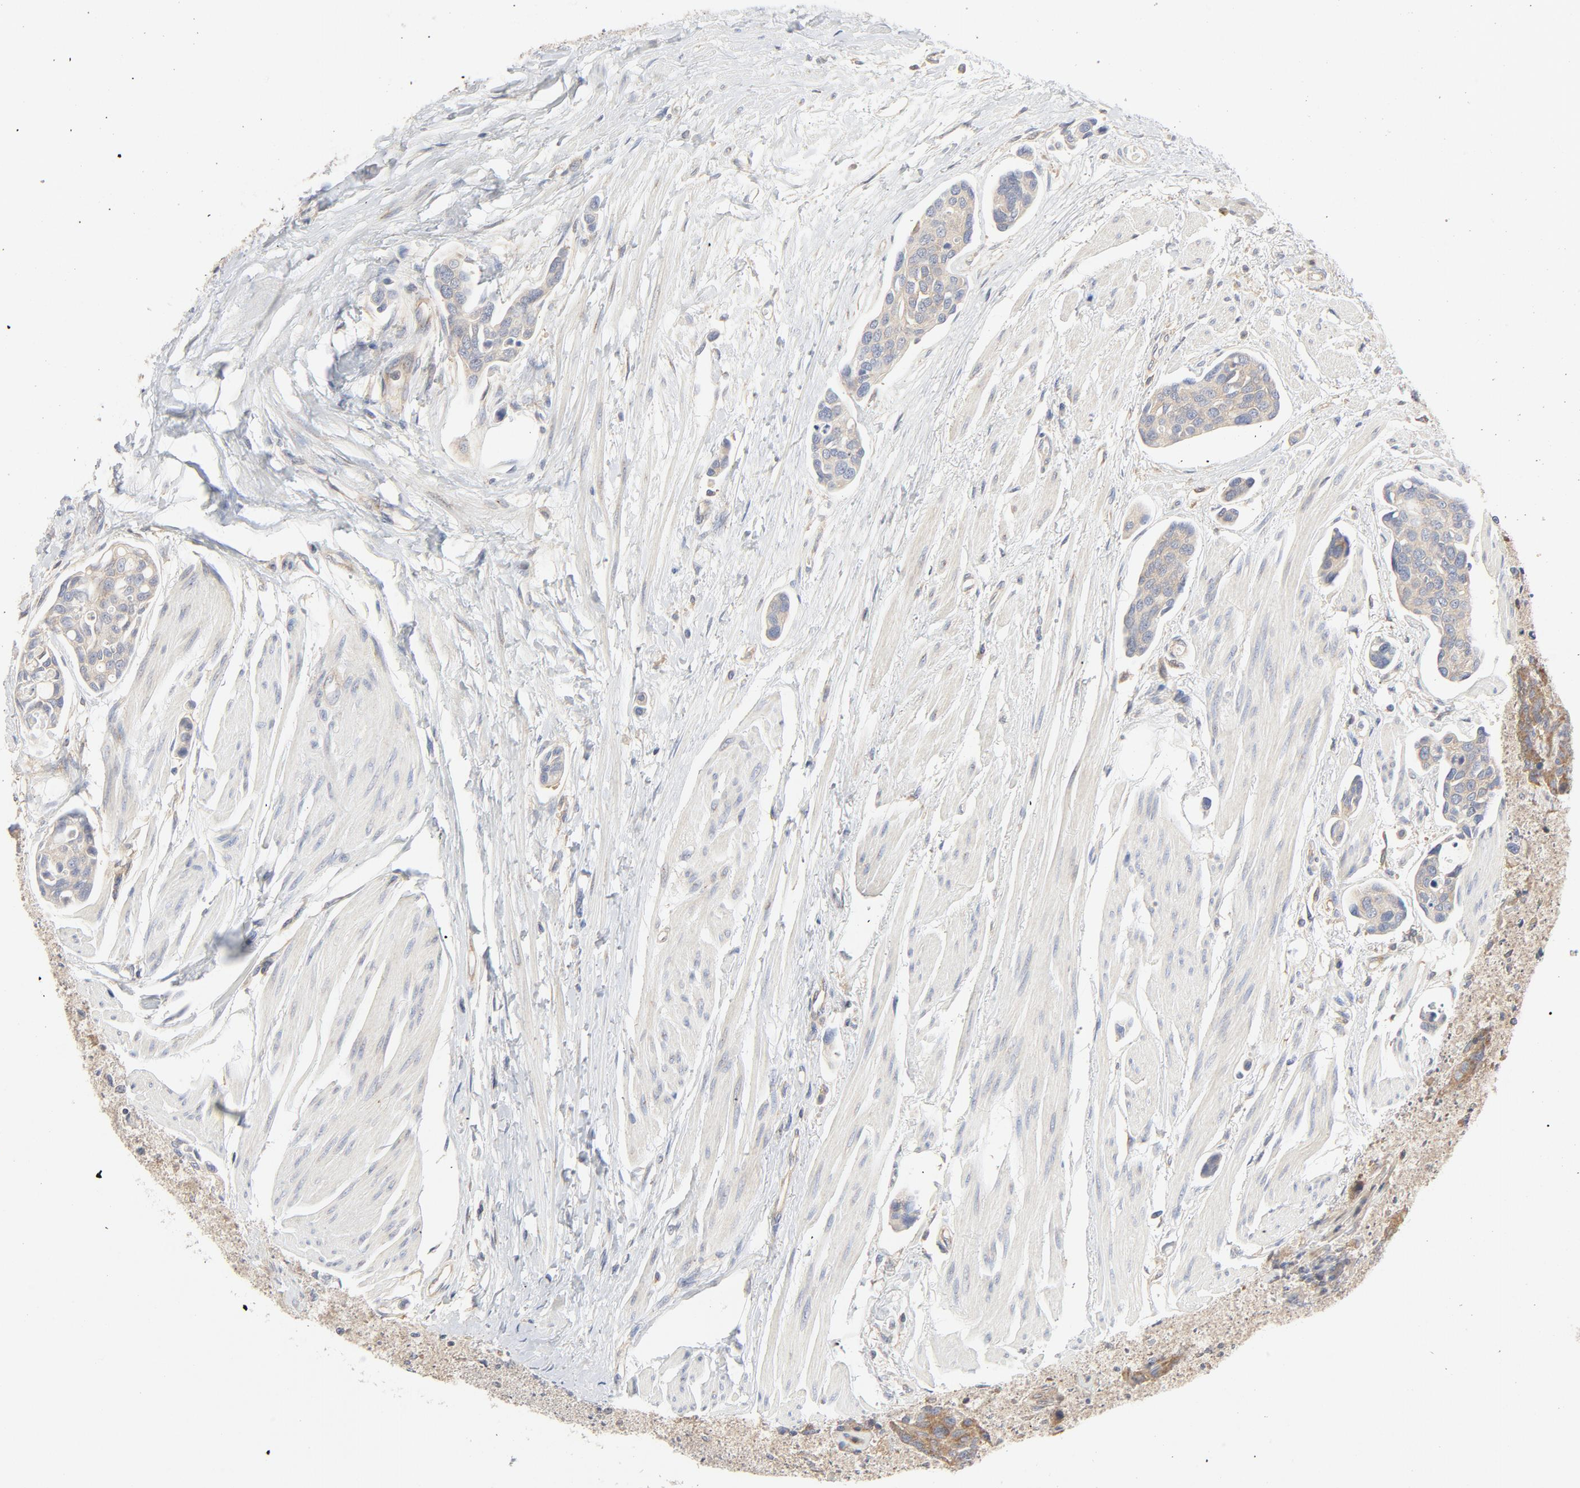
{"staining": {"intensity": "moderate", "quantity": "25%-75%", "location": "cytoplasmic/membranous"}, "tissue": "urothelial cancer", "cell_type": "Tumor cells", "image_type": "cancer", "snomed": [{"axis": "morphology", "description": "Urothelial carcinoma, High grade"}, {"axis": "topography", "description": "Urinary bladder"}], "caption": "A medium amount of moderate cytoplasmic/membranous expression is appreciated in about 25%-75% of tumor cells in urothelial cancer tissue.", "gene": "RABEP1", "patient": {"sex": "male", "age": 78}}